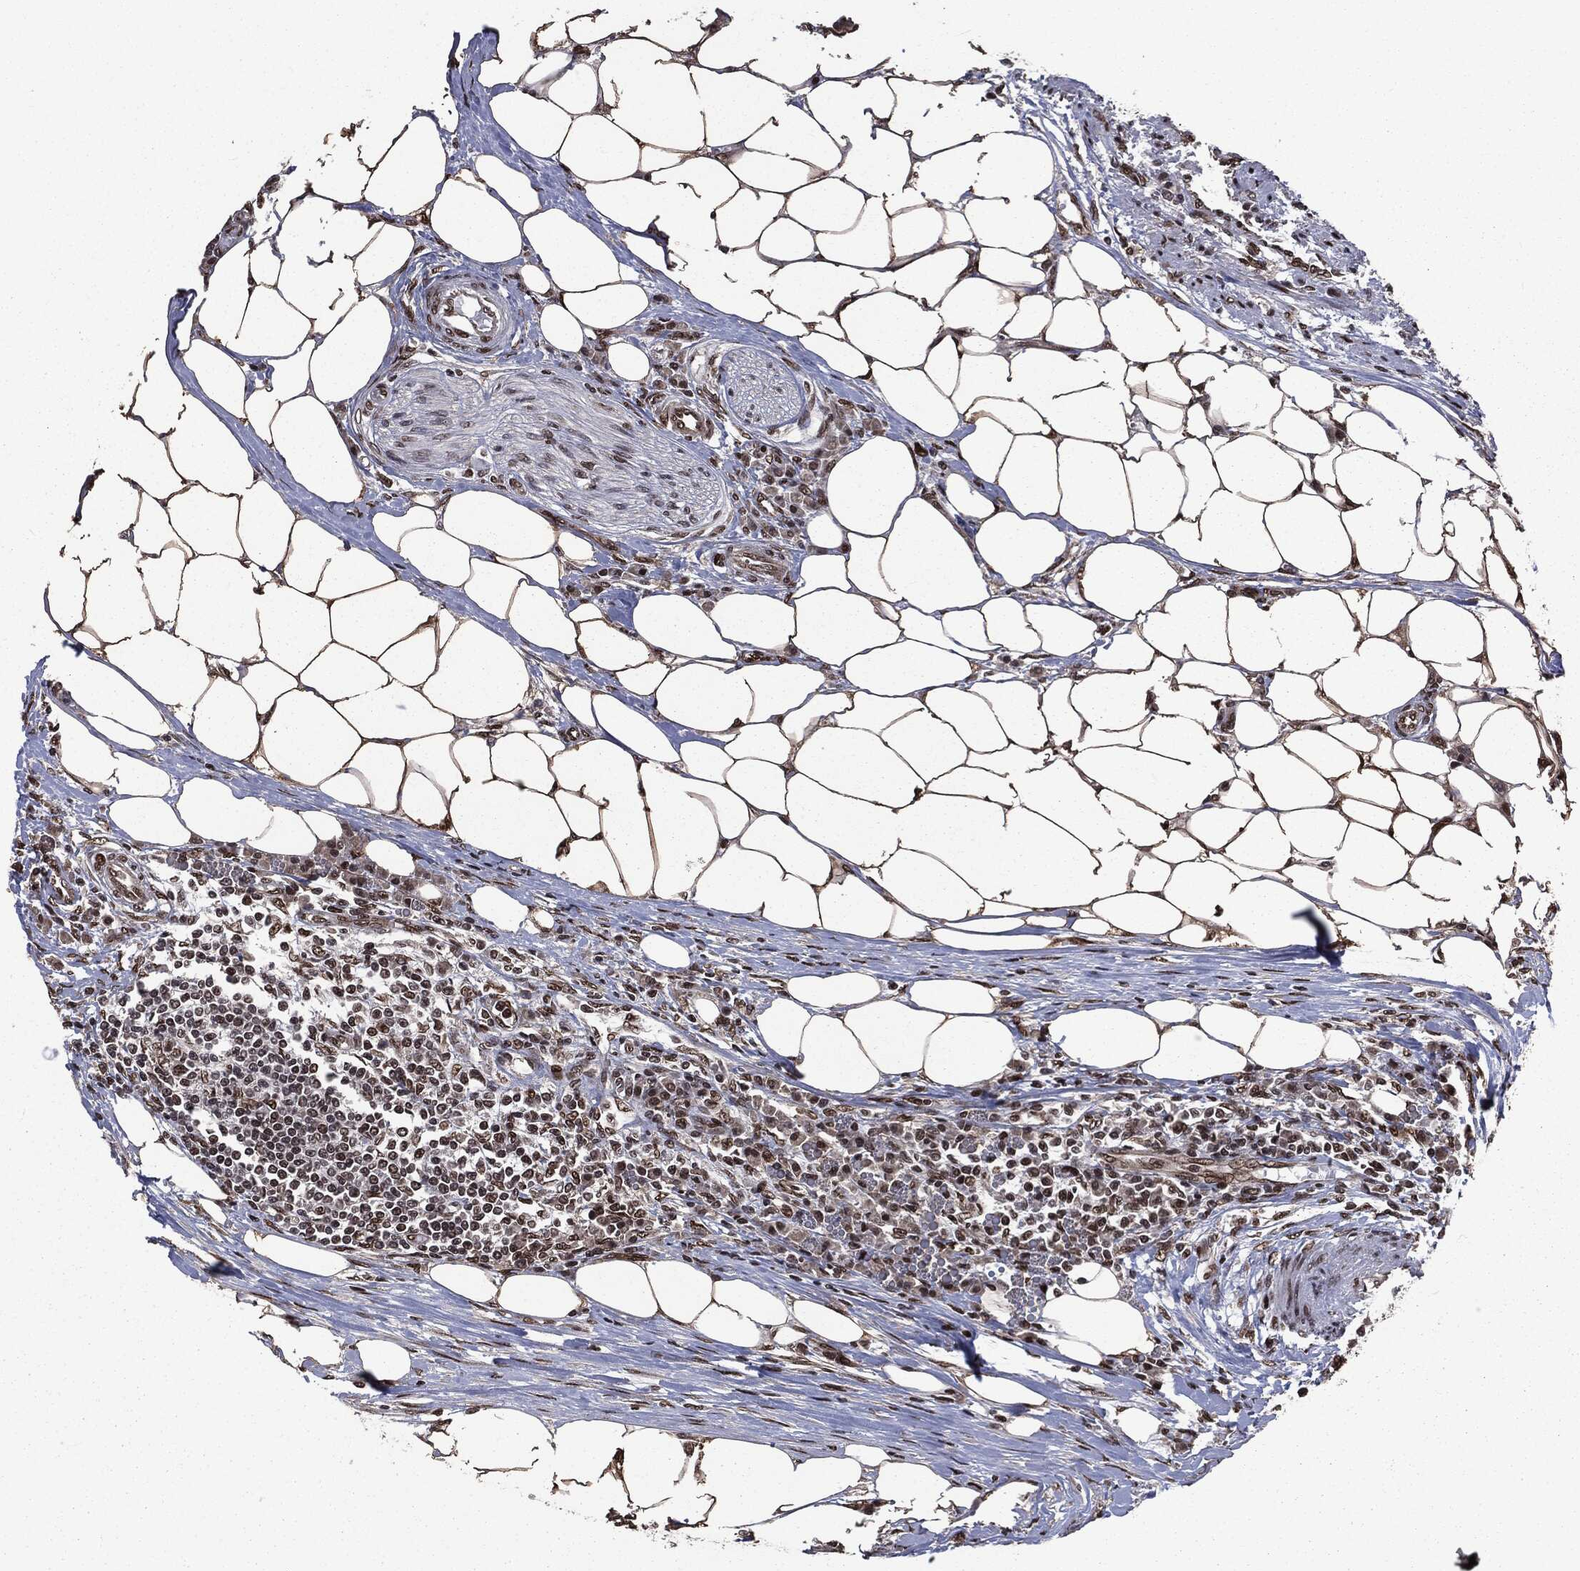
{"staining": {"intensity": "strong", "quantity": ">75%", "location": "nuclear"}, "tissue": "colorectal cancer", "cell_type": "Tumor cells", "image_type": "cancer", "snomed": [{"axis": "morphology", "description": "Adenocarcinoma, NOS"}, {"axis": "topography", "description": "Colon"}], "caption": "Immunohistochemical staining of colorectal adenocarcinoma displays strong nuclear protein staining in approximately >75% of tumor cells.", "gene": "DVL2", "patient": {"sex": "male", "age": 71}}